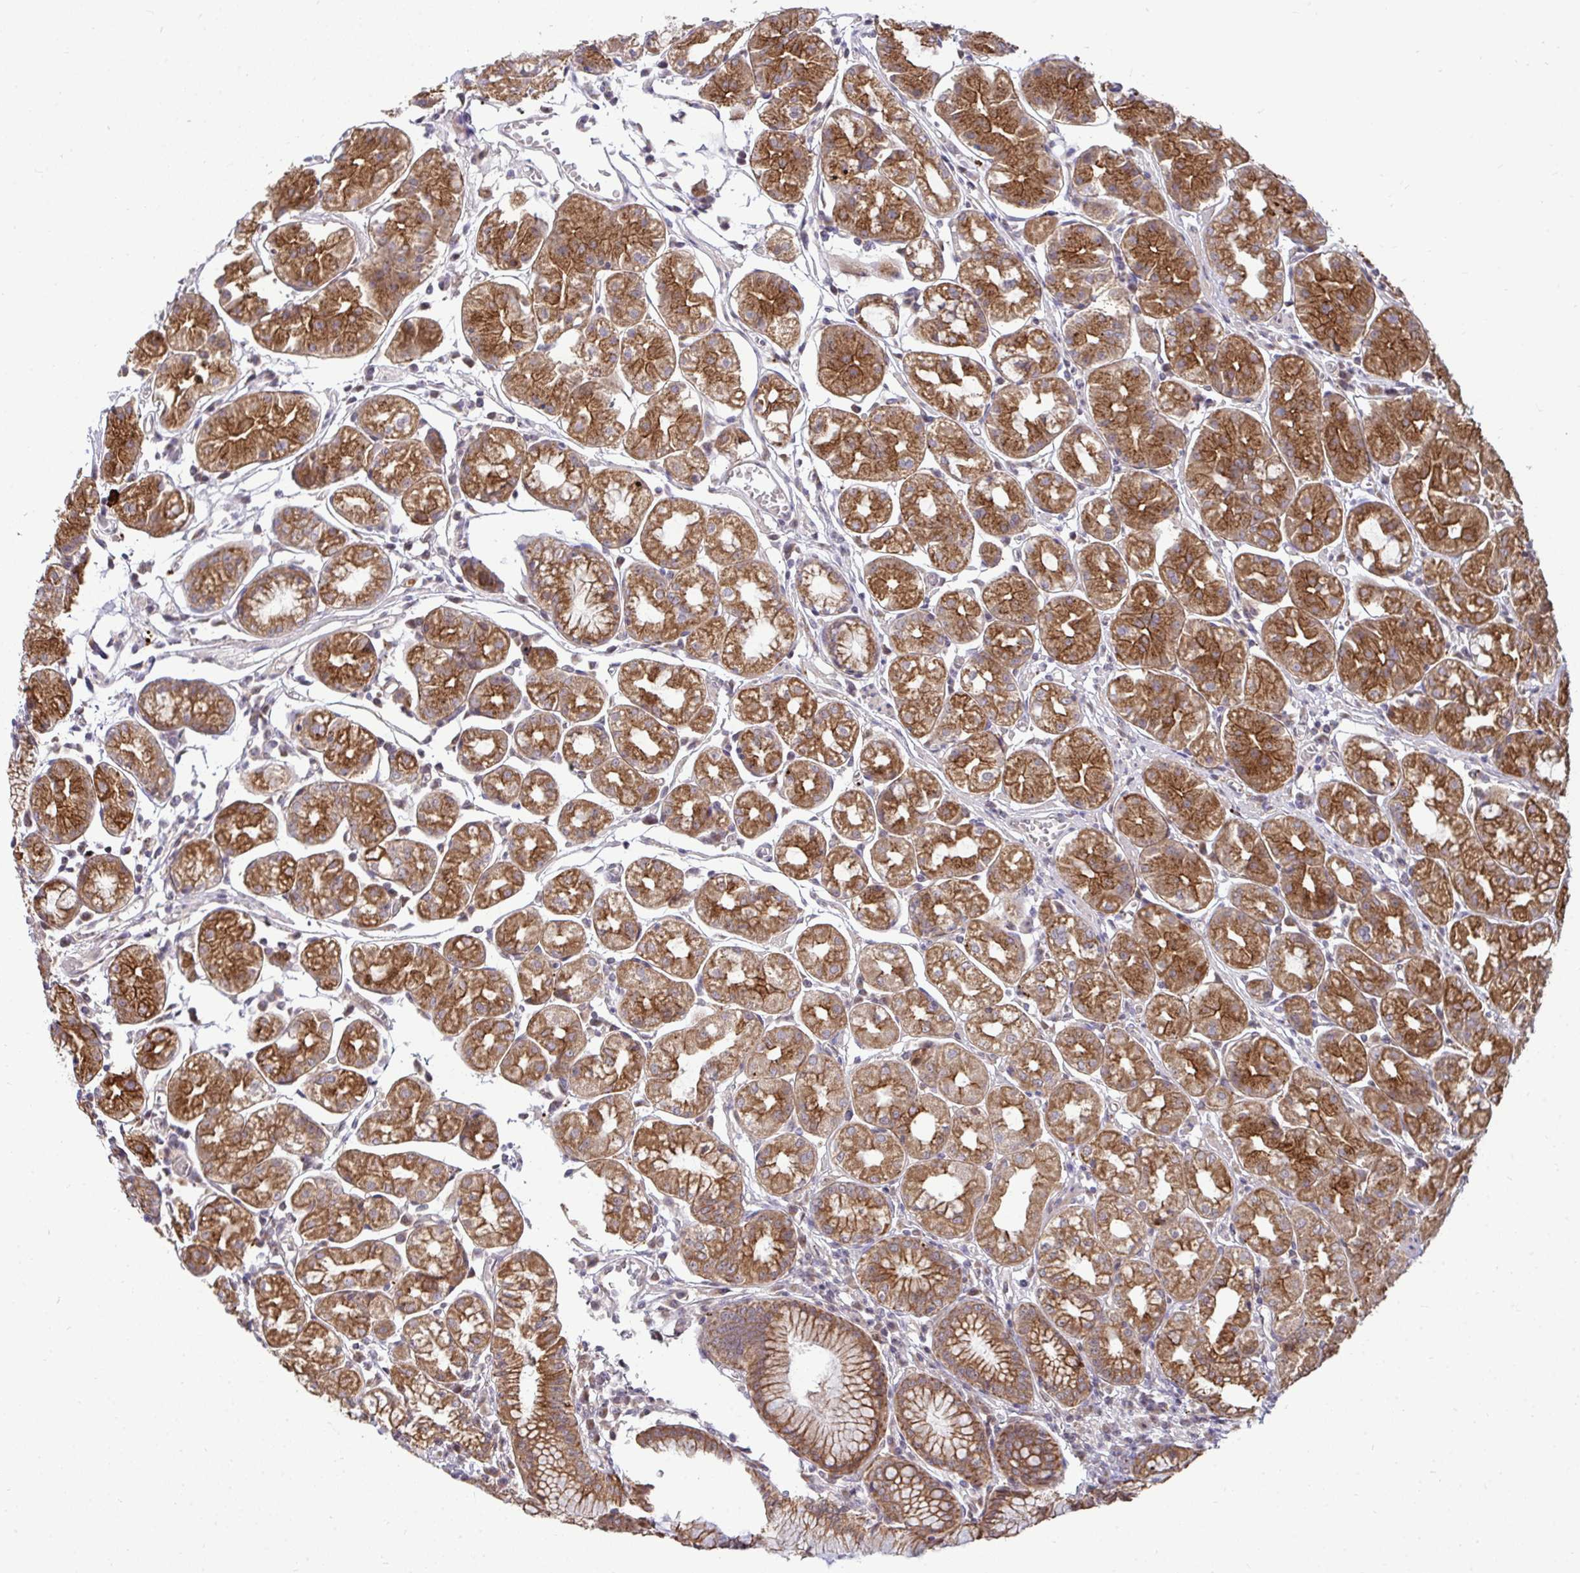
{"staining": {"intensity": "strong", "quantity": ">75%", "location": "cytoplasmic/membranous"}, "tissue": "stomach", "cell_type": "Glandular cells", "image_type": "normal", "snomed": [{"axis": "morphology", "description": "Normal tissue, NOS"}, {"axis": "topography", "description": "Stomach"}], "caption": "Glandular cells reveal strong cytoplasmic/membranous positivity in about >75% of cells in benign stomach.", "gene": "TRIM44", "patient": {"sex": "male", "age": 55}}